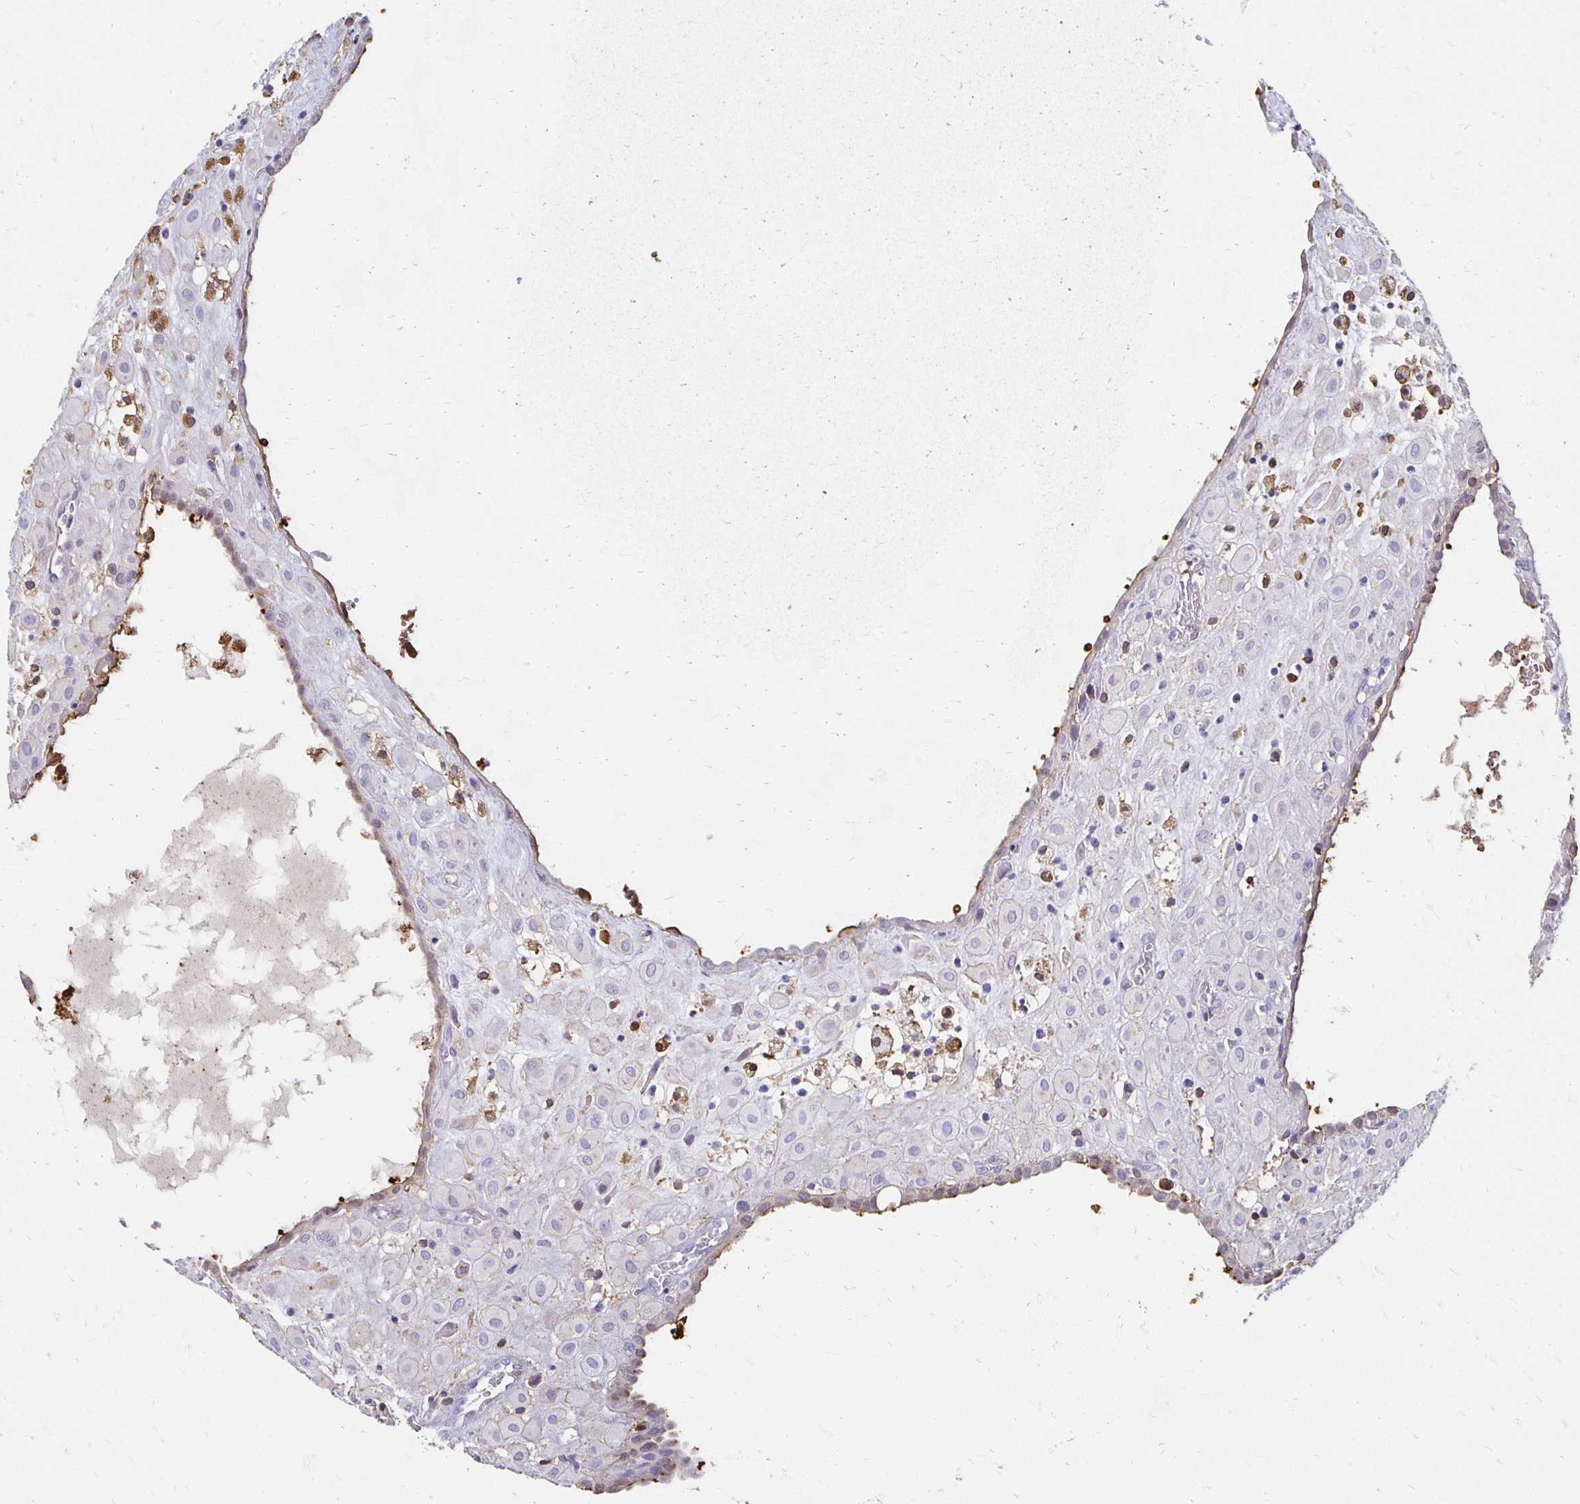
{"staining": {"intensity": "negative", "quantity": "none", "location": "none"}, "tissue": "placenta", "cell_type": "Decidual cells", "image_type": "normal", "snomed": [{"axis": "morphology", "description": "Normal tissue, NOS"}, {"axis": "topography", "description": "Placenta"}], "caption": "This is an IHC image of unremarkable human placenta. There is no staining in decidual cells.", "gene": "TAS1R3", "patient": {"sex": "female", "age": 24}}